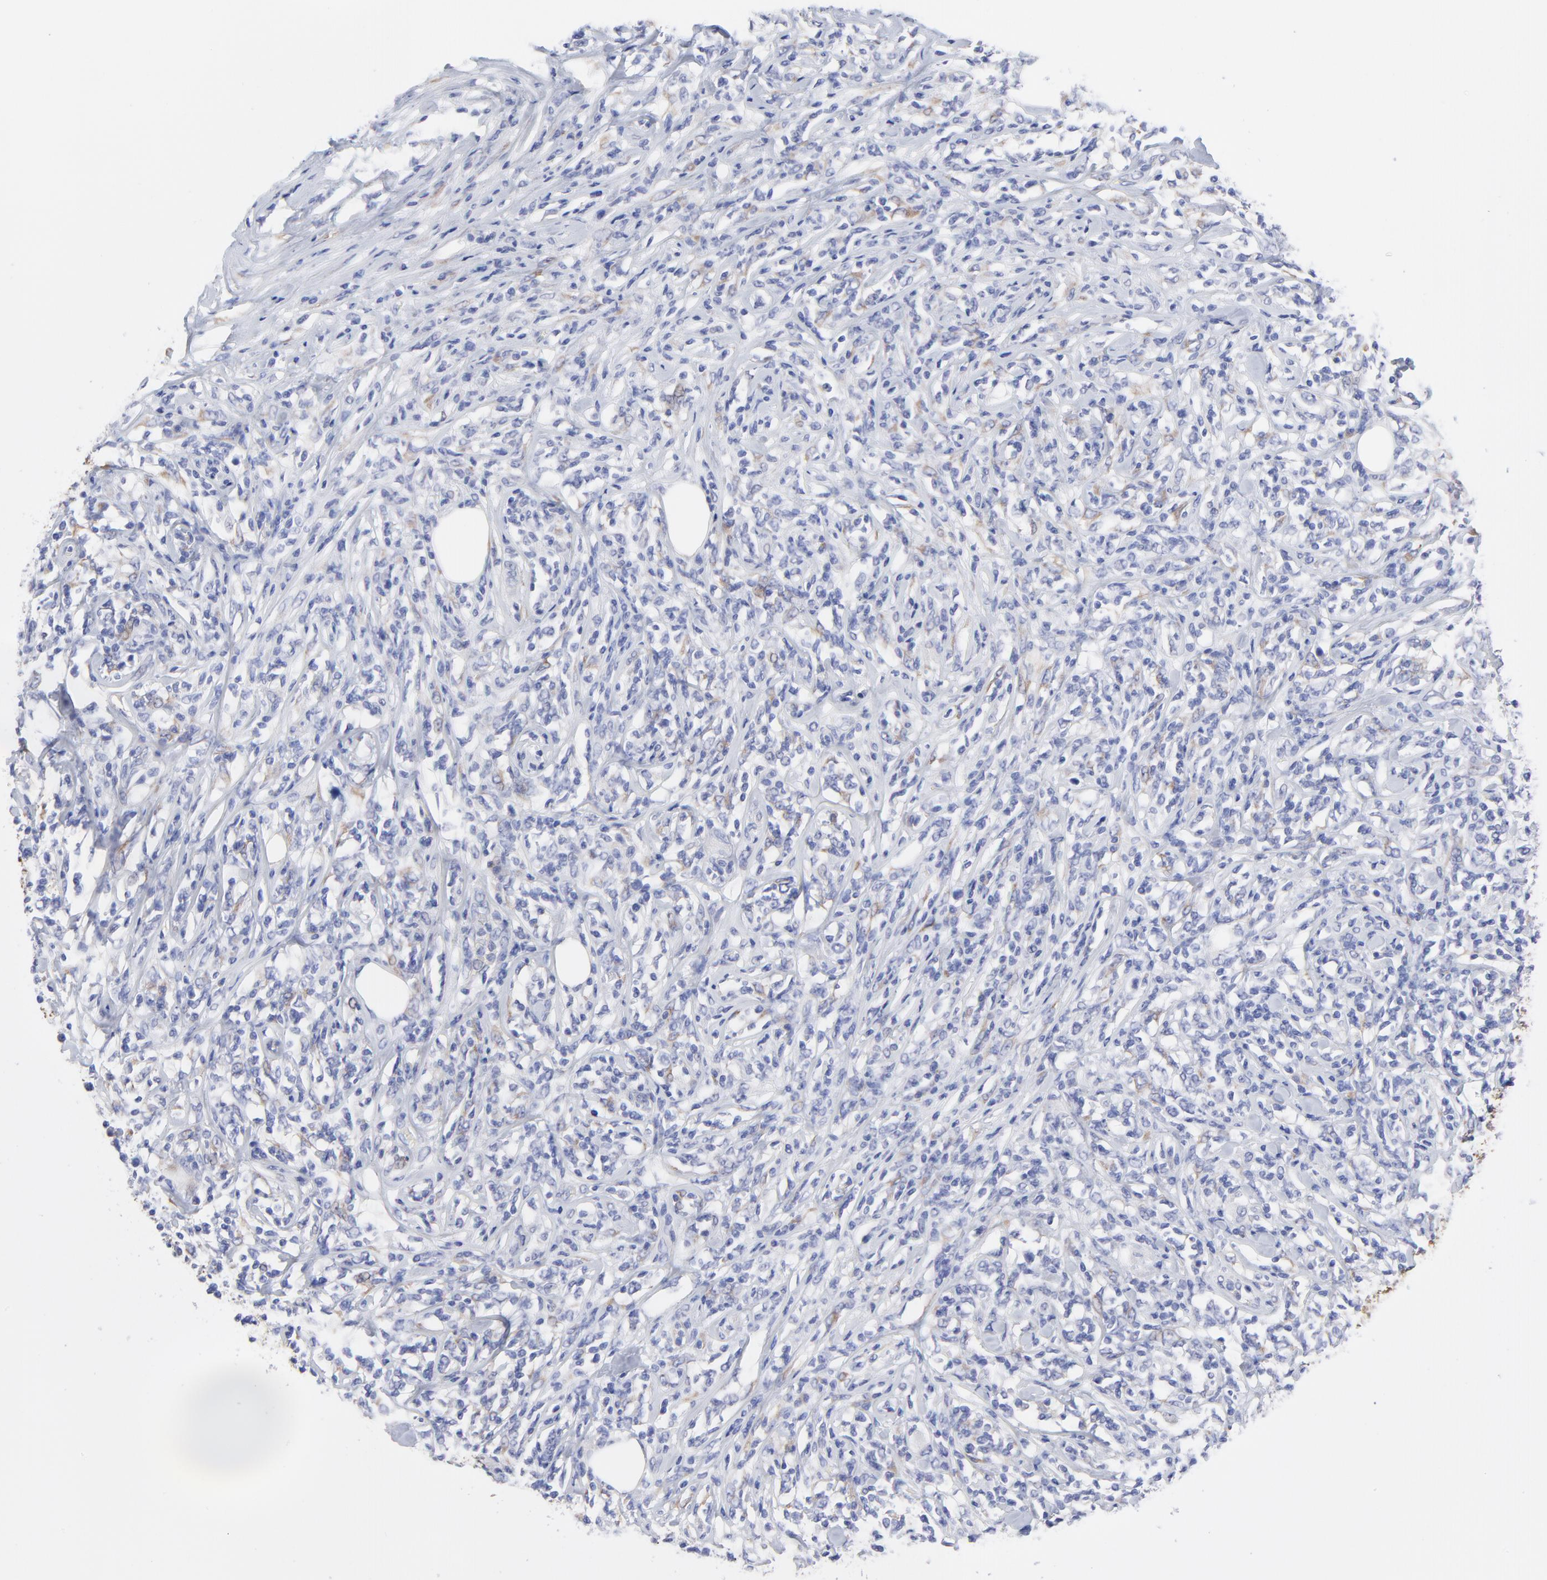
{"staining": {"intensity": "negative", "quantity": "none", "location": "none"}, "tissue": "lymphoma", "cell_type": "Tumor cells", "image_type": "cancer", "snomed": [{"axis": "morphology", "description": "Malignant lymphoma, non-Hodgkin's type, High grade"}, {"axis": "topography", "description": "Lymph node"}], "caption": "High-grade malignant lymphoma, non-Hodgkin's type stained for a protein using IHC exhibits no positivity tumor cells.", "gene": "DUSP9", "patient": {"sex": "female", "age": 84}}